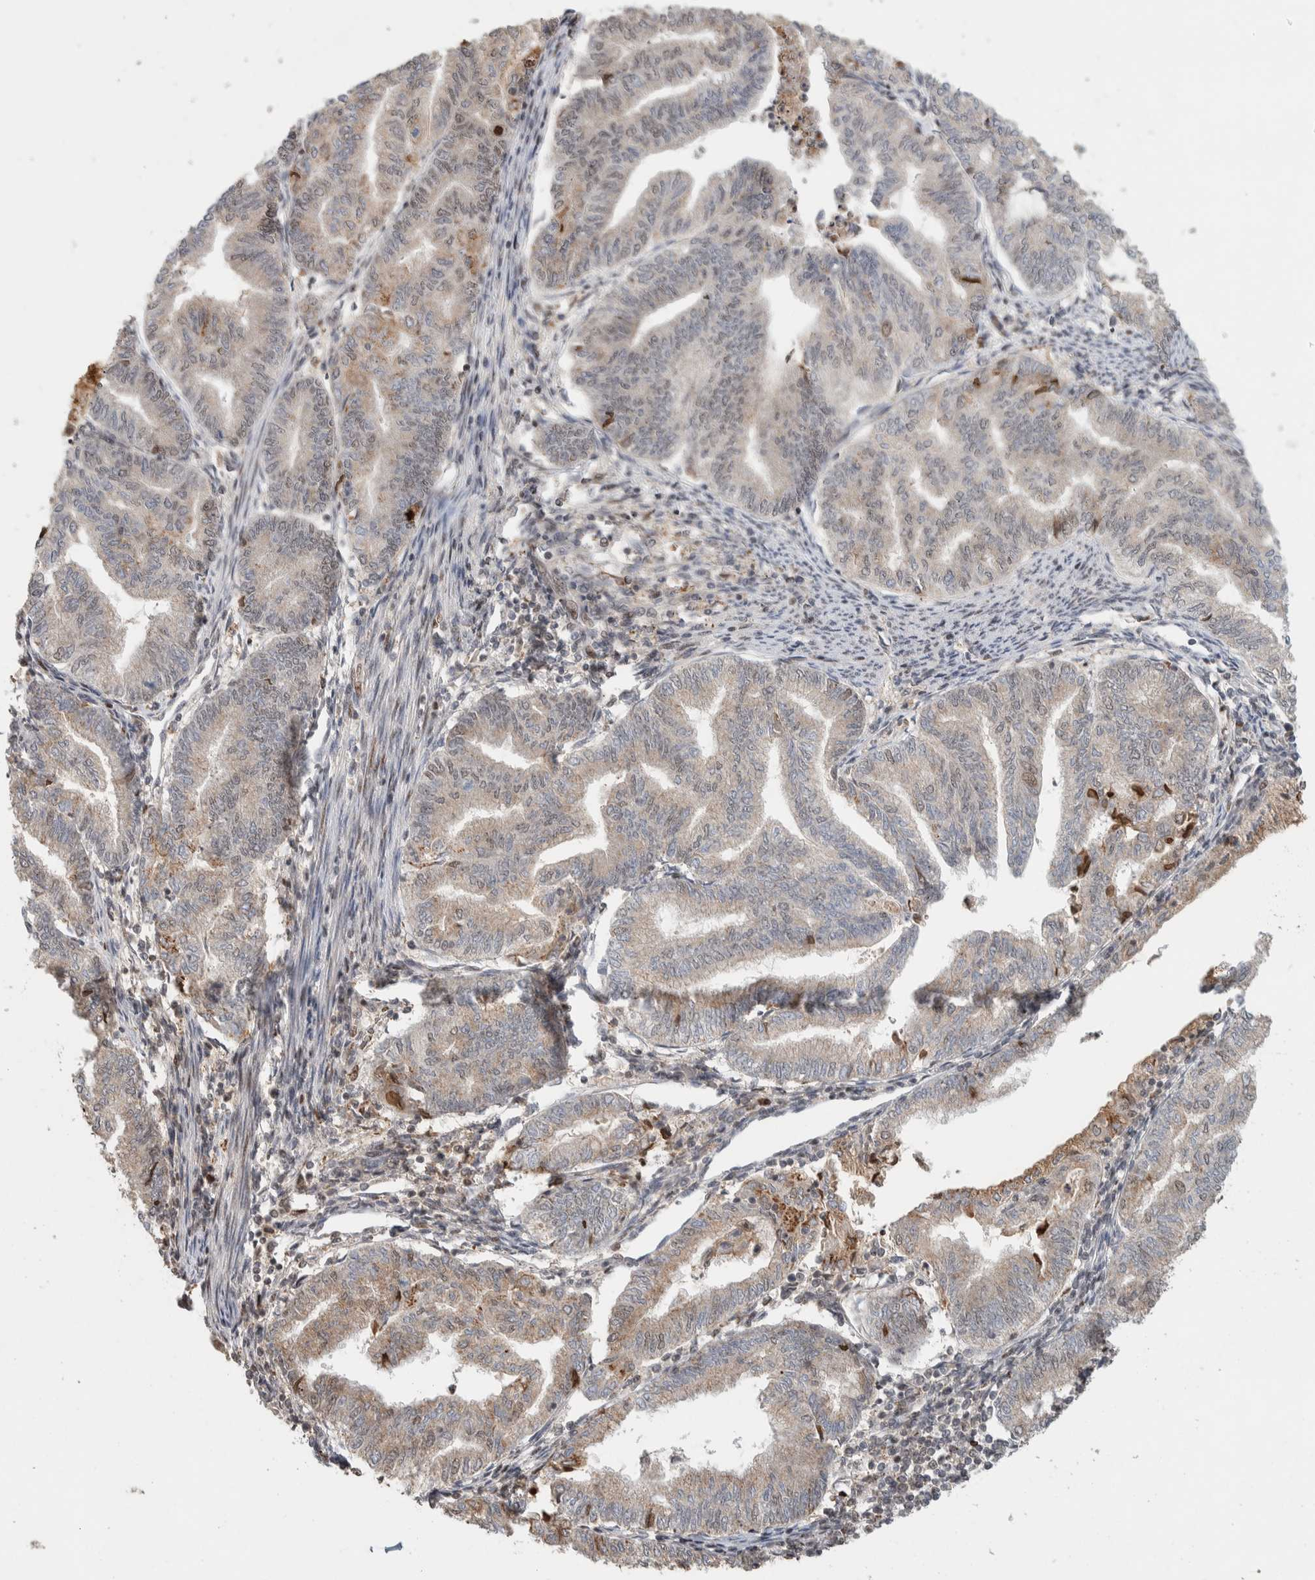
{"staining": {"intensity": "weak", "quantity": "<25%", "location": "nuclear"}, "tissue": "endometrial cancer", "cell_type": "Tumor cells", "image_type": "cancer", "snomed": [{"axis": "morphology", "description": "Adenocarcinoma, NOS"}, {"axis": "topography", "description": "Endometrium"}], "caption": "There is no significant positivity in tumor cells of endometrial cancer. The staining is performed using DAB brown chromogen with nuclei counter-stained in using hematoxylin.", "gene": "ZNF521", "patient": {"sex": "female", "age": 79}}